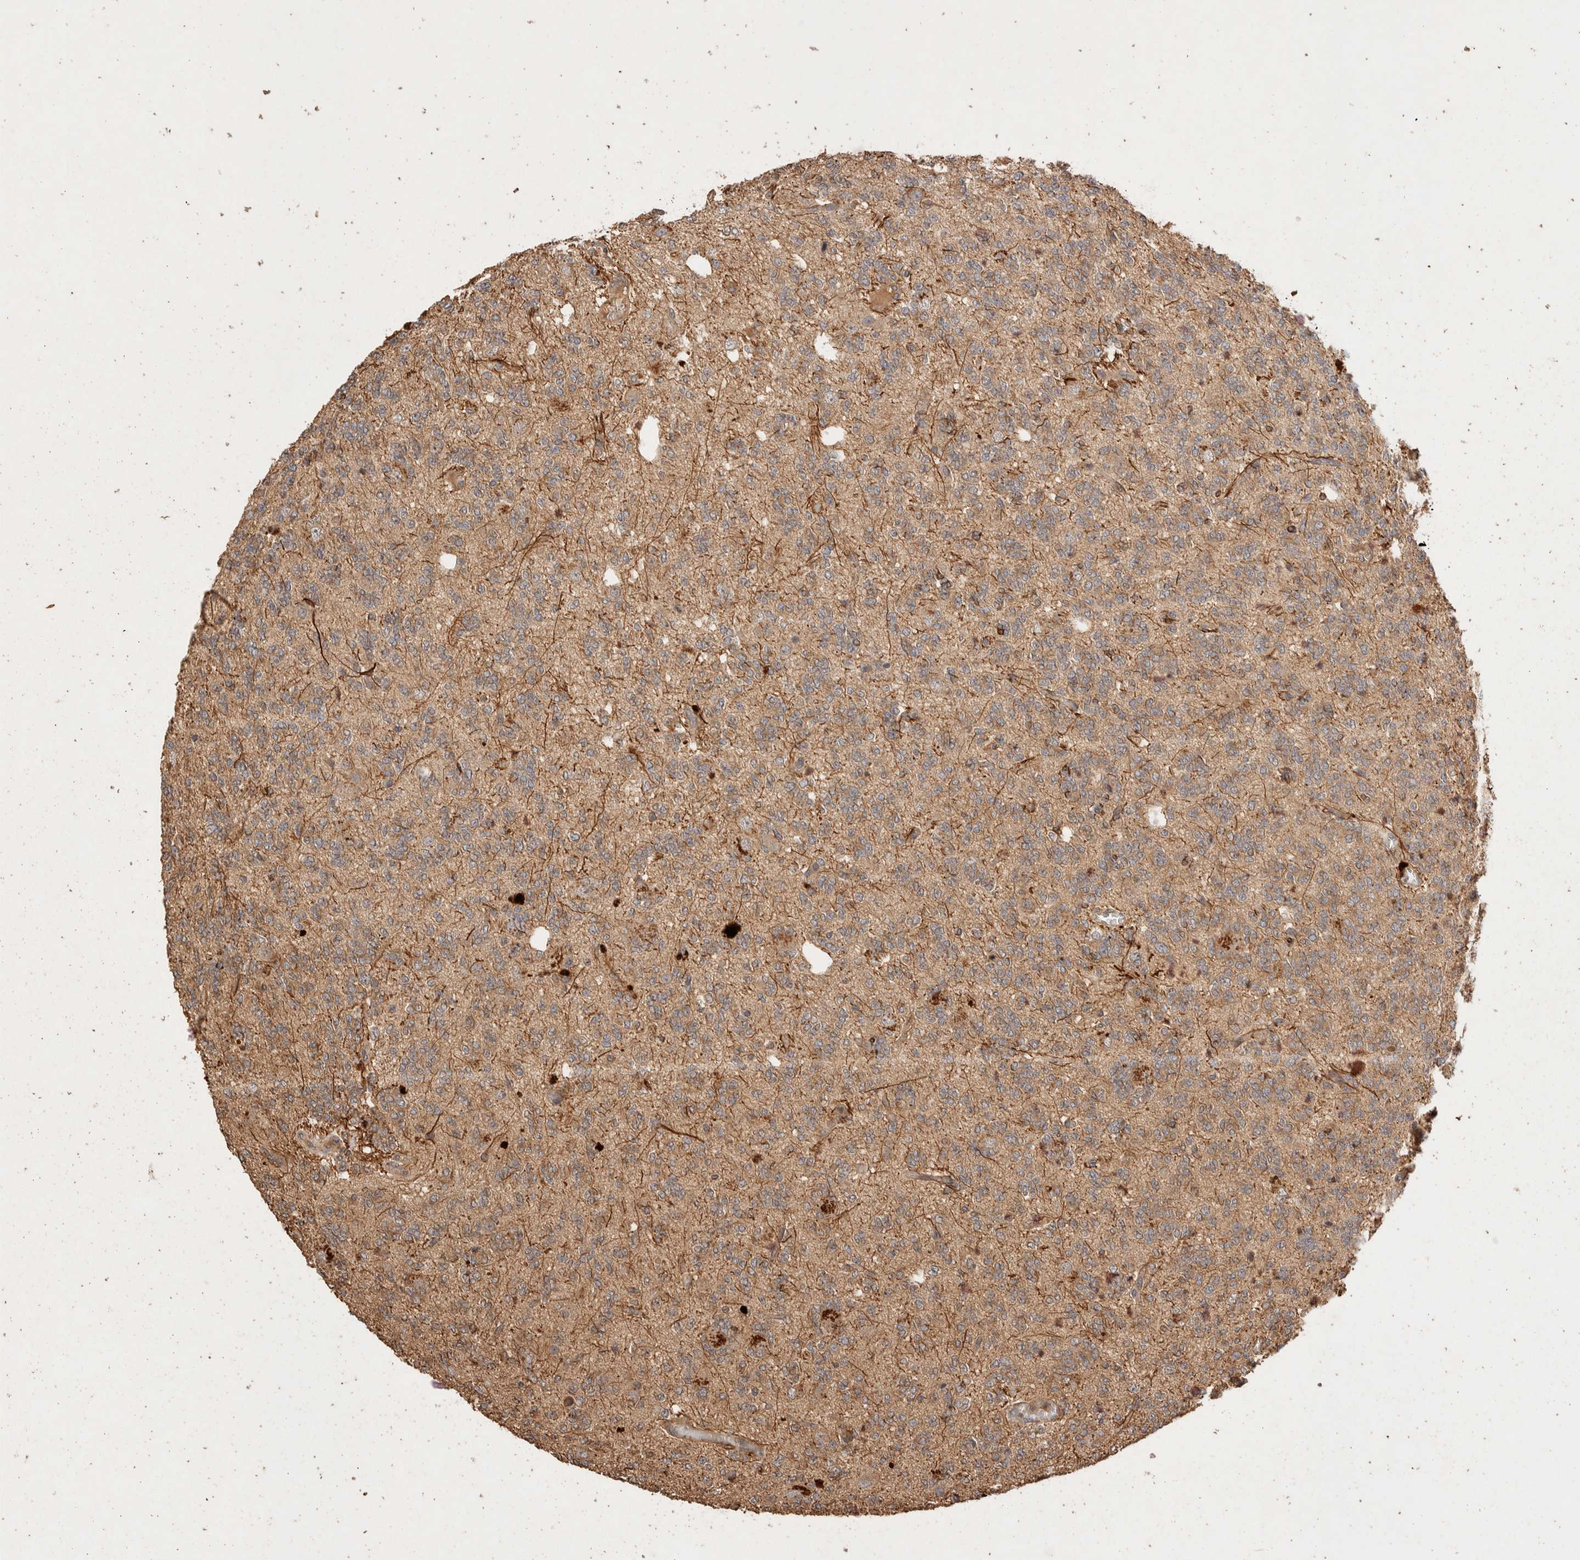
{"staining": {"intensity": "moderate", "quantity": ">75%", "location": "cytoplasmic/membranous"}, "tissue": "glioma", "cell_type": "Tumor cells", "image_type": "cancer", "snomed": [{"axis": "morphology", "description": "Glioma, malignant, Low grade"}, {"axis": "topography", "description": "Brain"}], "caption": "DAB (3,3'-diaminobenzidine) immunohistochemical staining of malignant glioma (low-grade) shows moderate cytoplasmic/membranous protein expression in about >75% of tumor cells.", "gene": "NSMAF", "patient": {"sex": "male", "age": 38}}